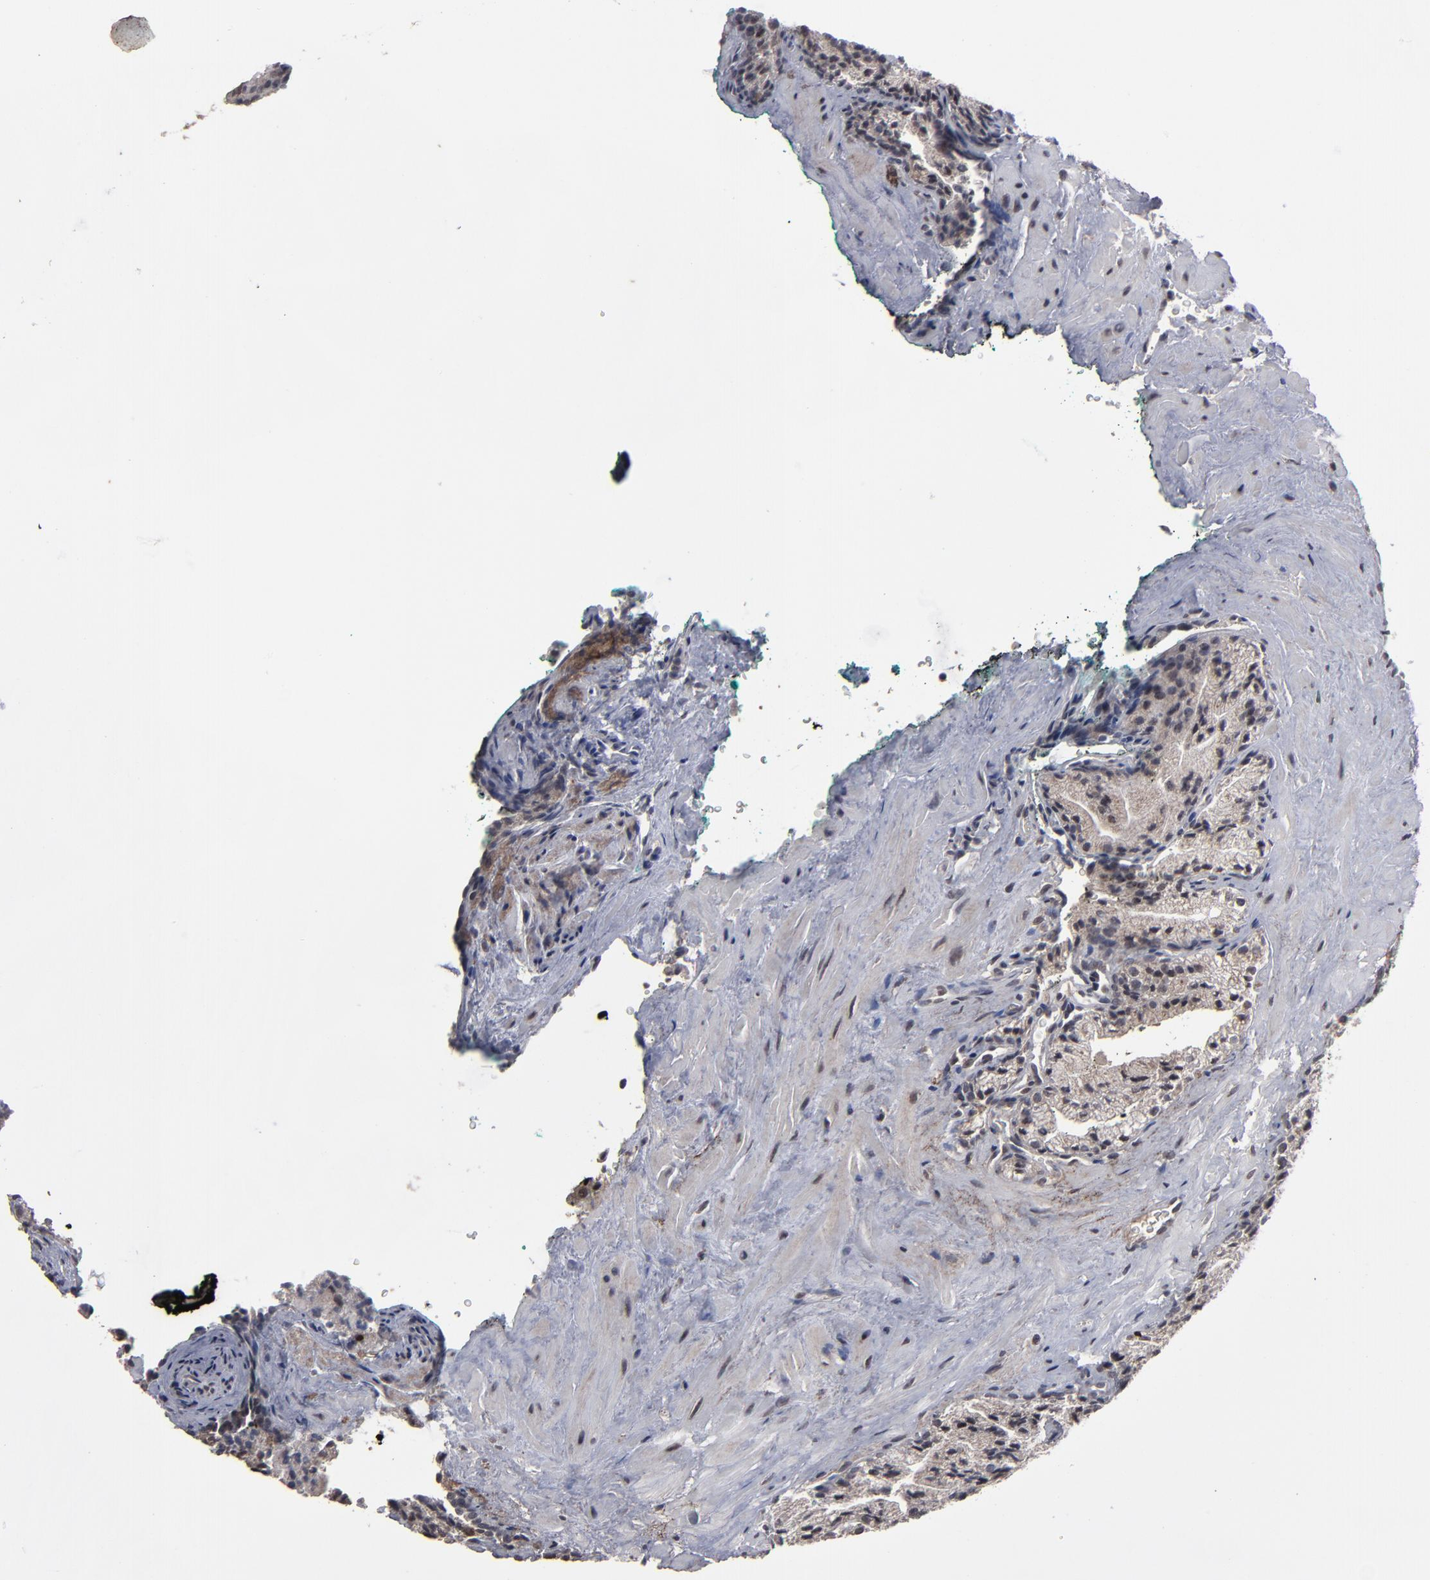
{"staining": {"intensity": "weak", "quantity": ">75%", "location": "cytoplasmic/membranous"}, "tissue": "prostate cancer", "cell_type": "Tumor cells", "image_type": "cancer", "snomed": [{"axis": "morphology", "description": "Adenocarcinoma, Medium grade"}, {"axis": "topography", "description": "Prostate"}], "caption": "Adenocarcinoma (medium-grade) (prostate) stained with a protein marker demonstrates weak staining in tumor cells.", "gene": "SLC22A17", "patient": {"sex": "male", "age": 64}}